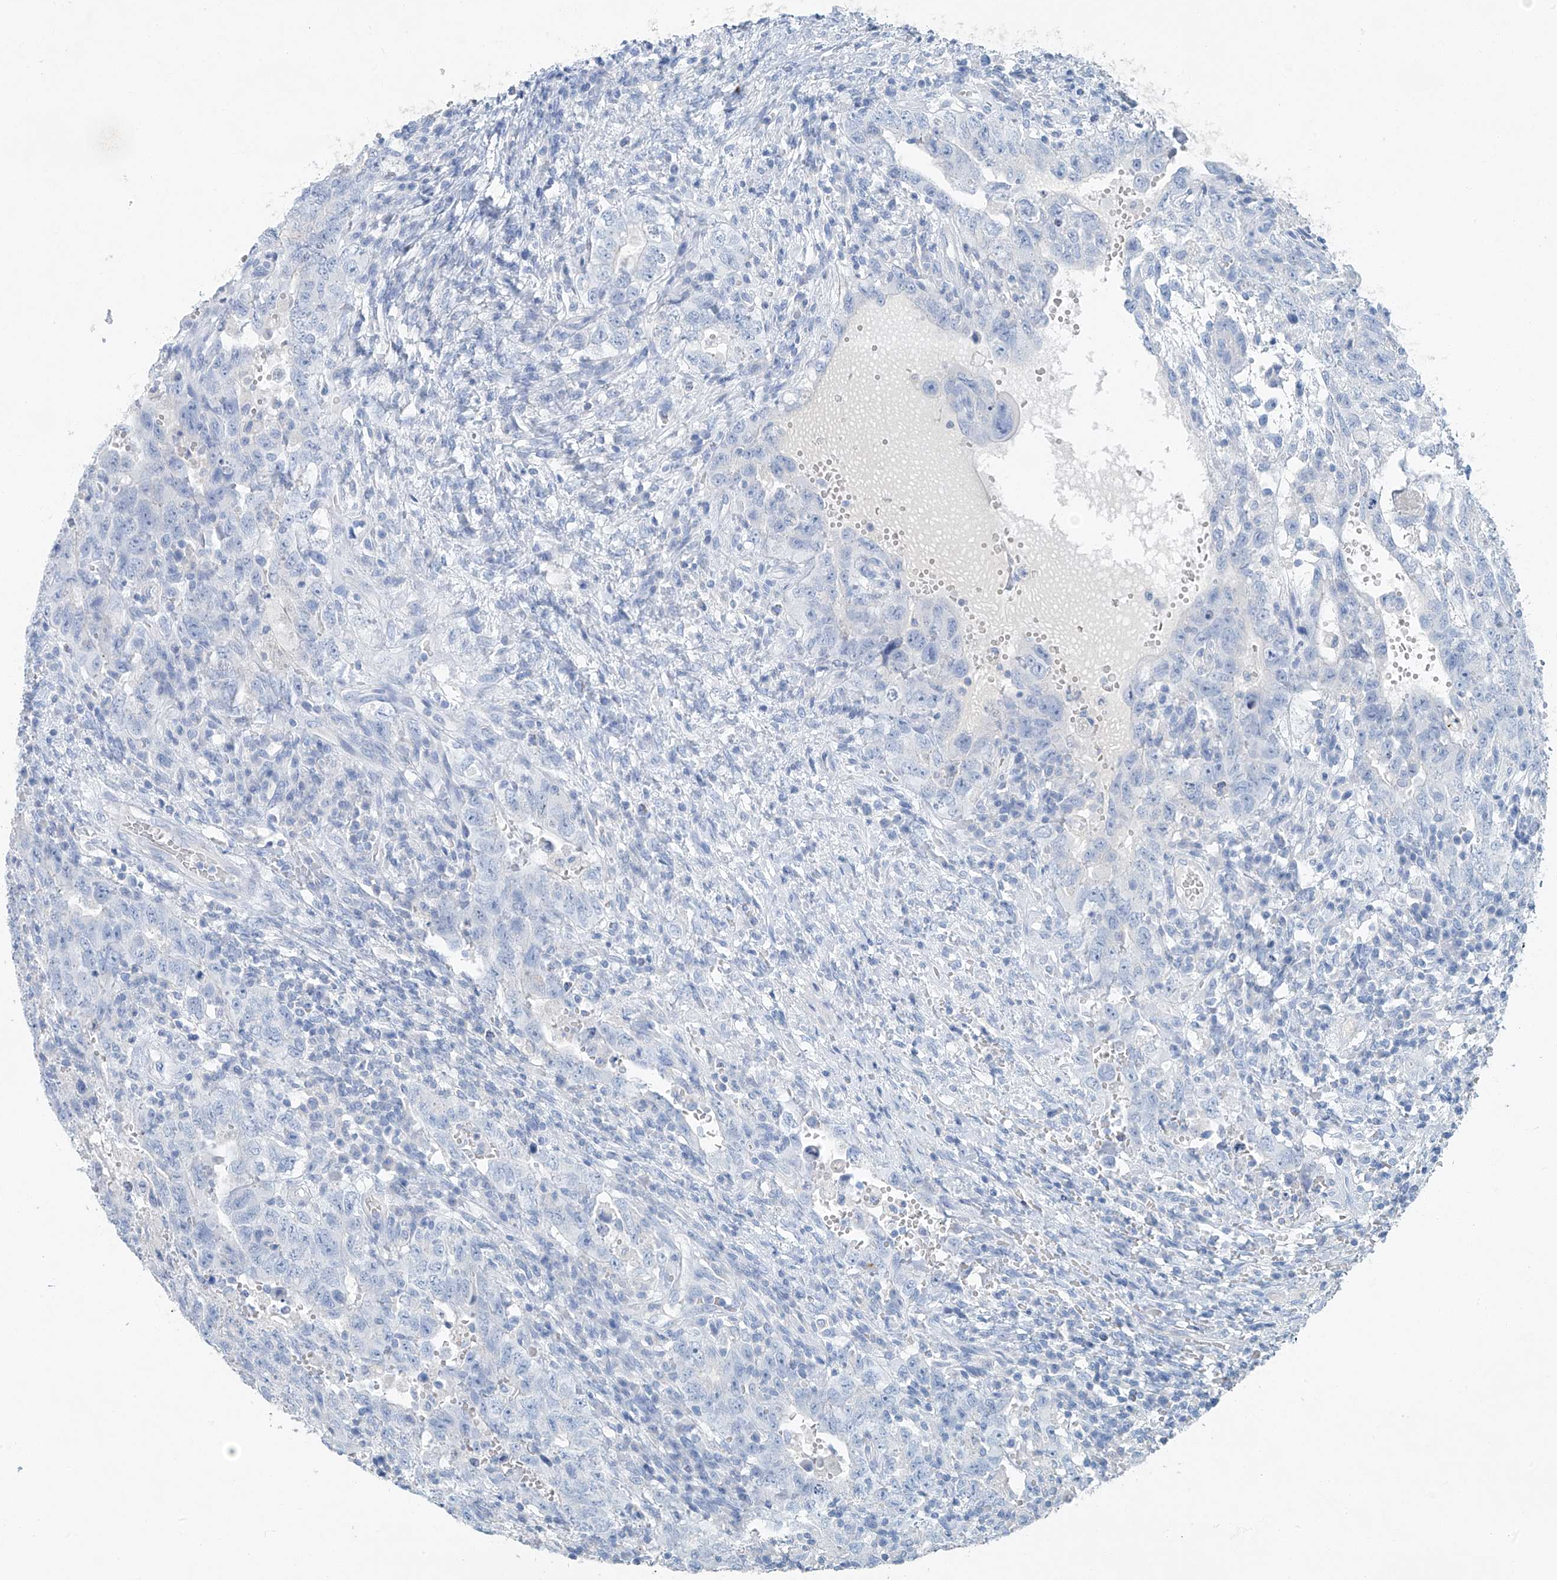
{"staining": {"intensity": "negative", "quantity": "none", "location": "none"}, "tissue": "testis cancer", "cell_type": "Tumor cells", "image_type": "cancer", "snomed": [{"axis": "morphology", "description": "Carcinoma, Embryonal, NOS"}, {"axis": "topography", "description": "Testis"}], "caption": "Tumor cells show no significant positivity in testis cancer. The staining was performed using DAB to visualize the protein expression in brown, while the nuclei were stained in blue with hematoxylin (Magnification: 20x).", "gene": "C1orf87", "patient": {"sex": "male", "age": 26}}